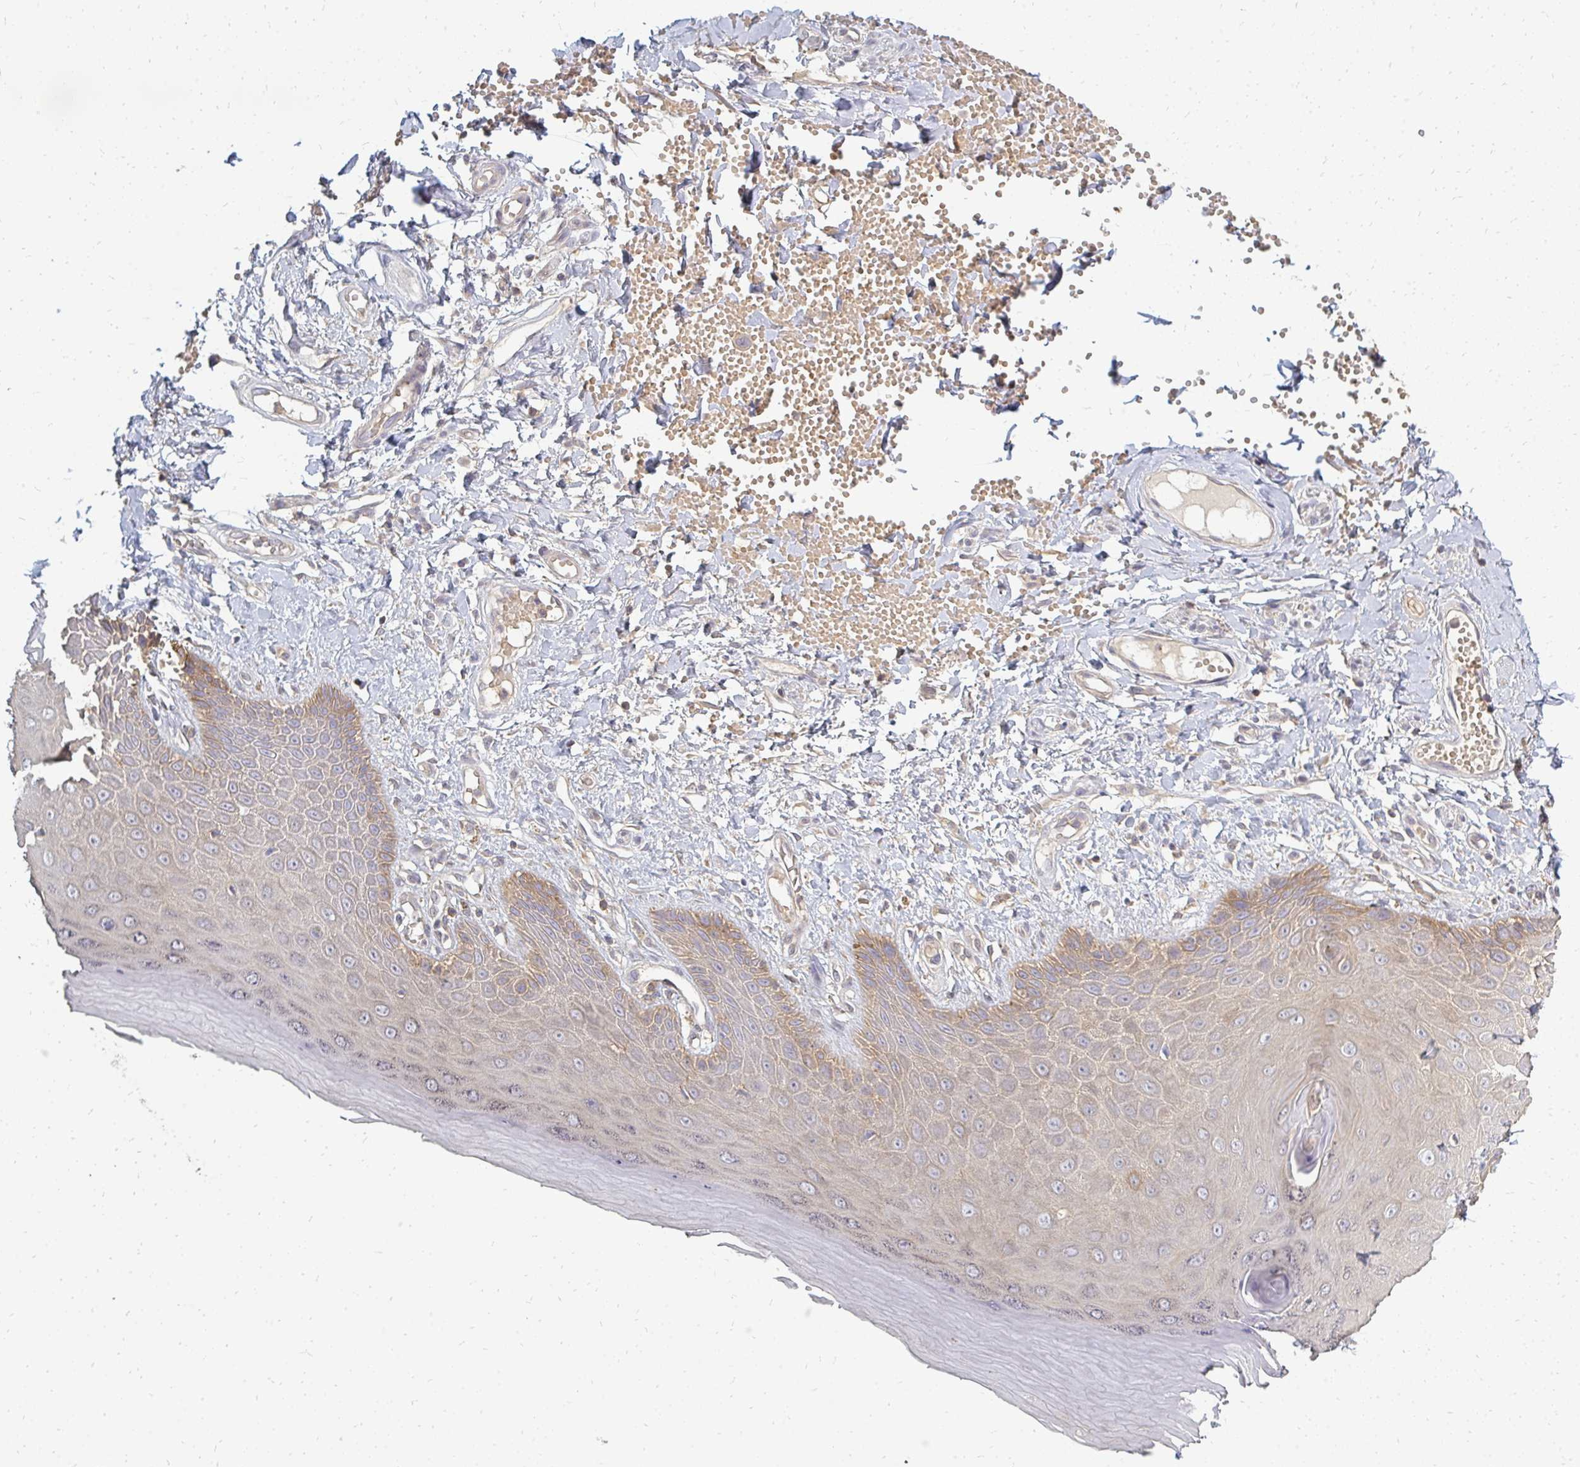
{"staining": {"intensity": "weak", "quantity": "25%-75%", "location": "cytoplasmic/membranous"}, "tissue": "skin", "cell_type": "Epidermal cells", "image_type": "normal", "snomed": [{"axis": "morphology", "description": "Normal tissue, NOS"}, {"axis": "topography", "description": "Anal"}, {"axis": "topography", "description": "Peripheral nerve tissue"}], "caption": "Skin stained with a brown dye shows weak cytoplasmic/membranous positive positivity in about 25%-75% of epidermal cells.", "gene": "ZNF285", "patient": {"sex": "male", "age": 78}}